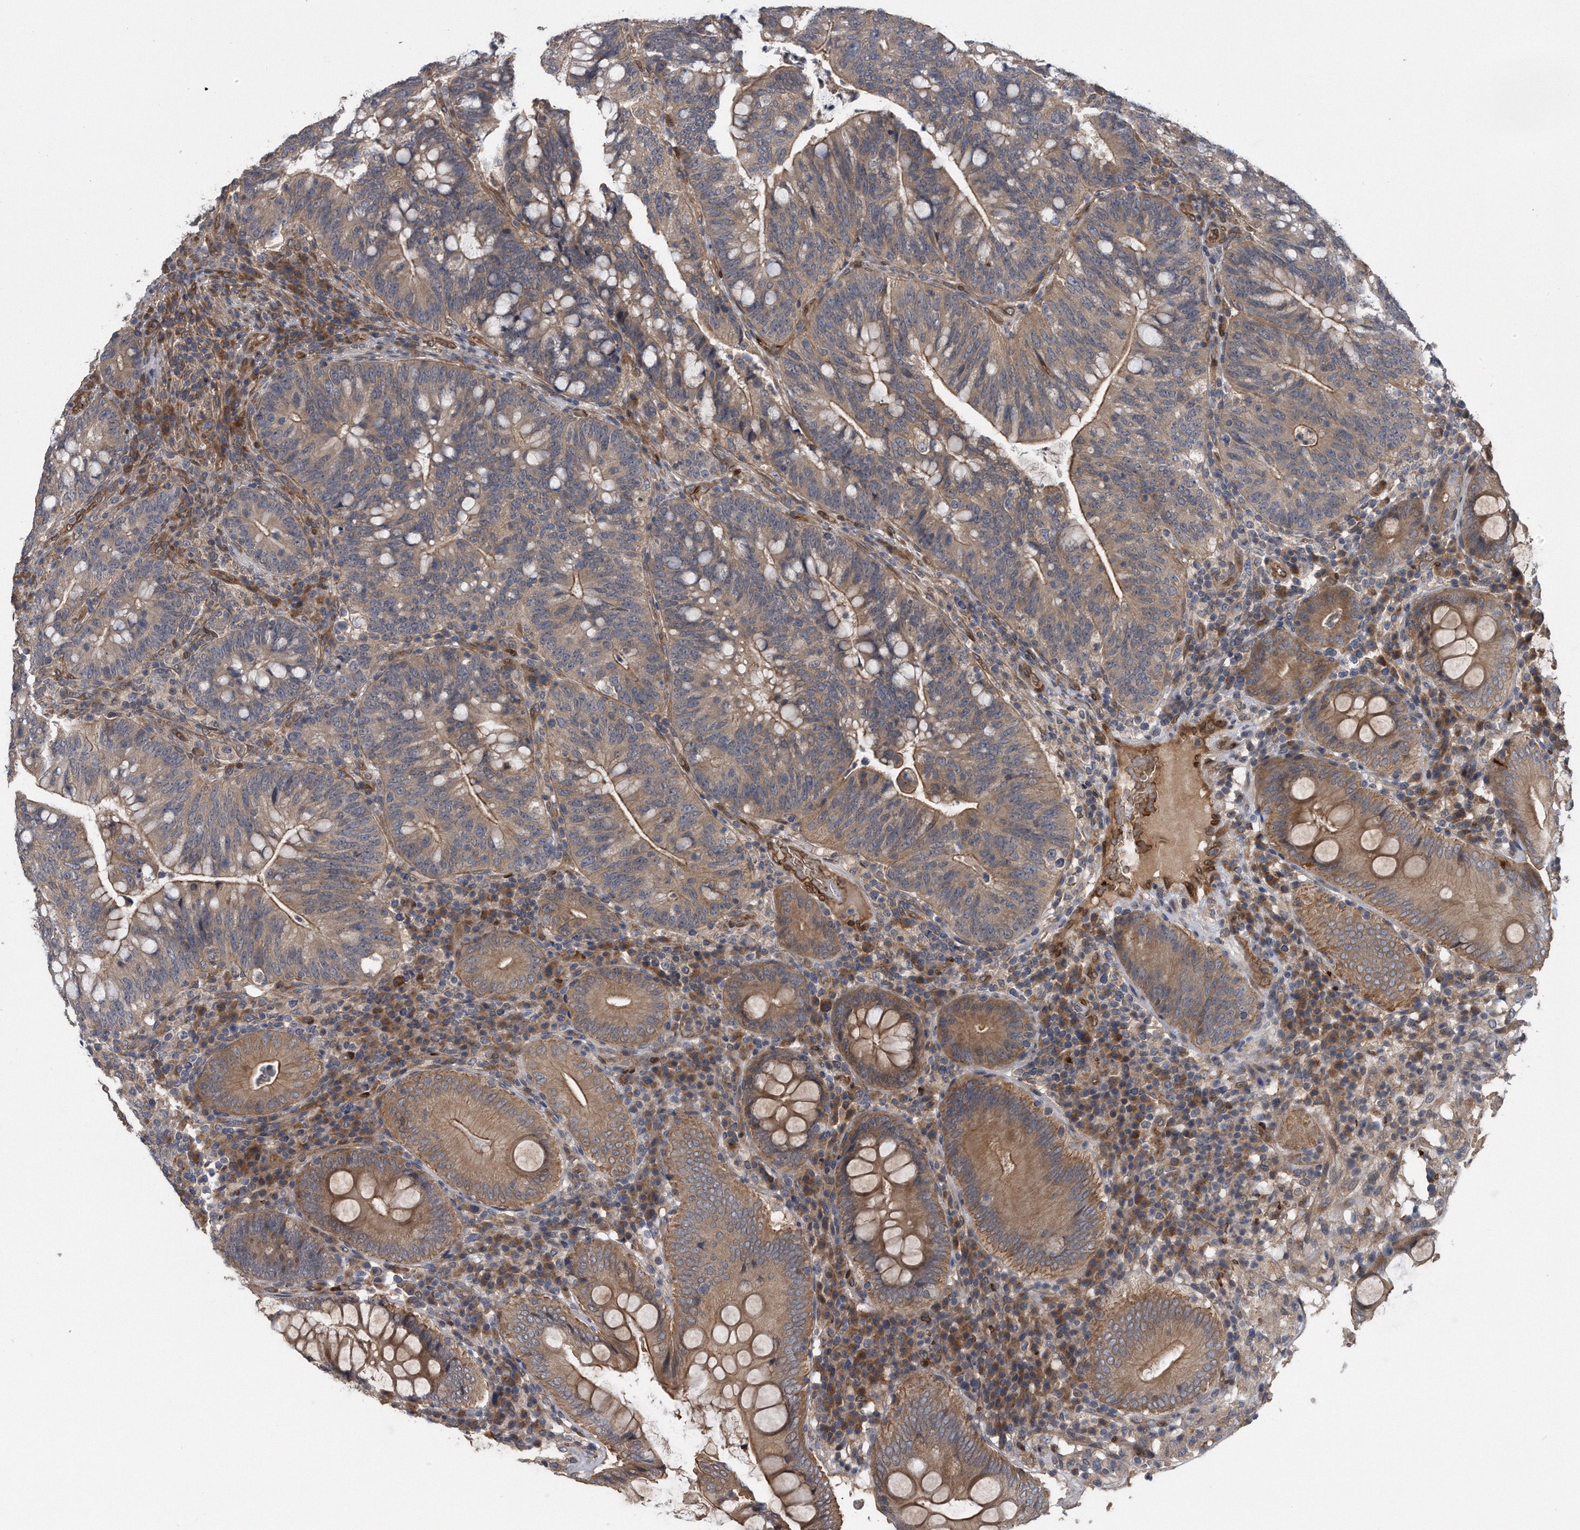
{"staining": {"intensity": "weak", "quantity": ">75%", "location": "cytoplasmic/membranous"}, "tissue": "colorectal cancer", "cell_type": "Tumor cells", "image_type": "cancer", "snomed": [{"axis": "morphology", "description": "Adenocarcinoma, NOS"}, {"axis": "topography", "description": "Colon"}], "caption": "Immunohistochemistry (DAB (3,3'-diaminobenzidine)) staining of adenocarcinoma (colorectal) displays weak cytoplasmic/membranous protein staining in about >75% of tumor cells.", "gene": "ZNF79", "patient": {"sex": "female", "age": 66}}